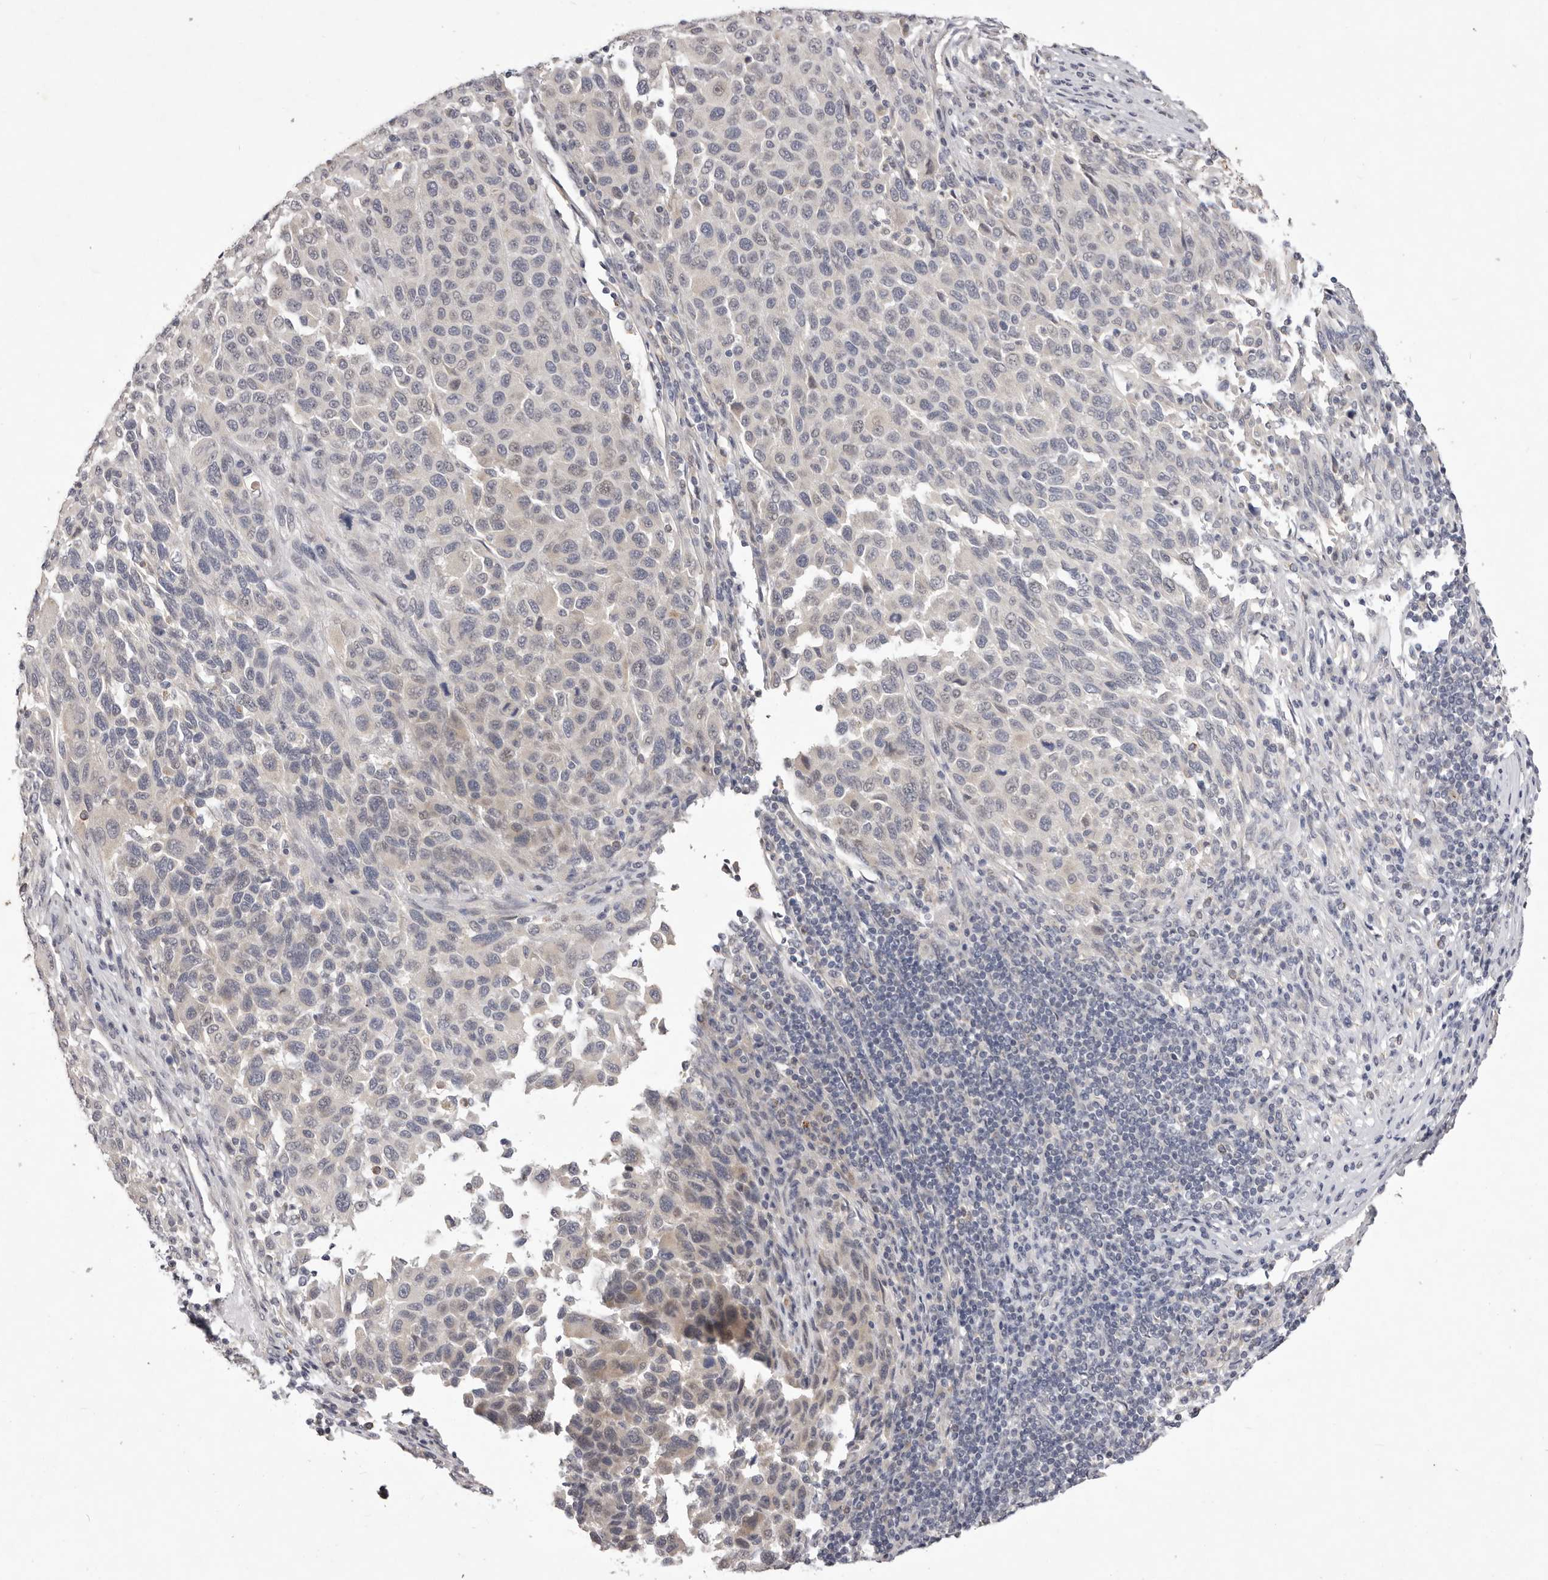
{"staining": {"intensity": "negative", "quantity": "none", "location": "none"}, "tissue": "melanoma", "cell_type": "Tumor cells", "image_type": "cancer", "snomed": [{"axis": "morphology", "description": "Malignant melanoma, Metastatic site"}, {"axis": "topography", "description": "Lymph node"}], "caption": "Tumor cells are negative for brown protein staining in malignant melanoma (metastatic site).", "gene": "GARNL3", "patient": {"sex": "male", "age": 61}}